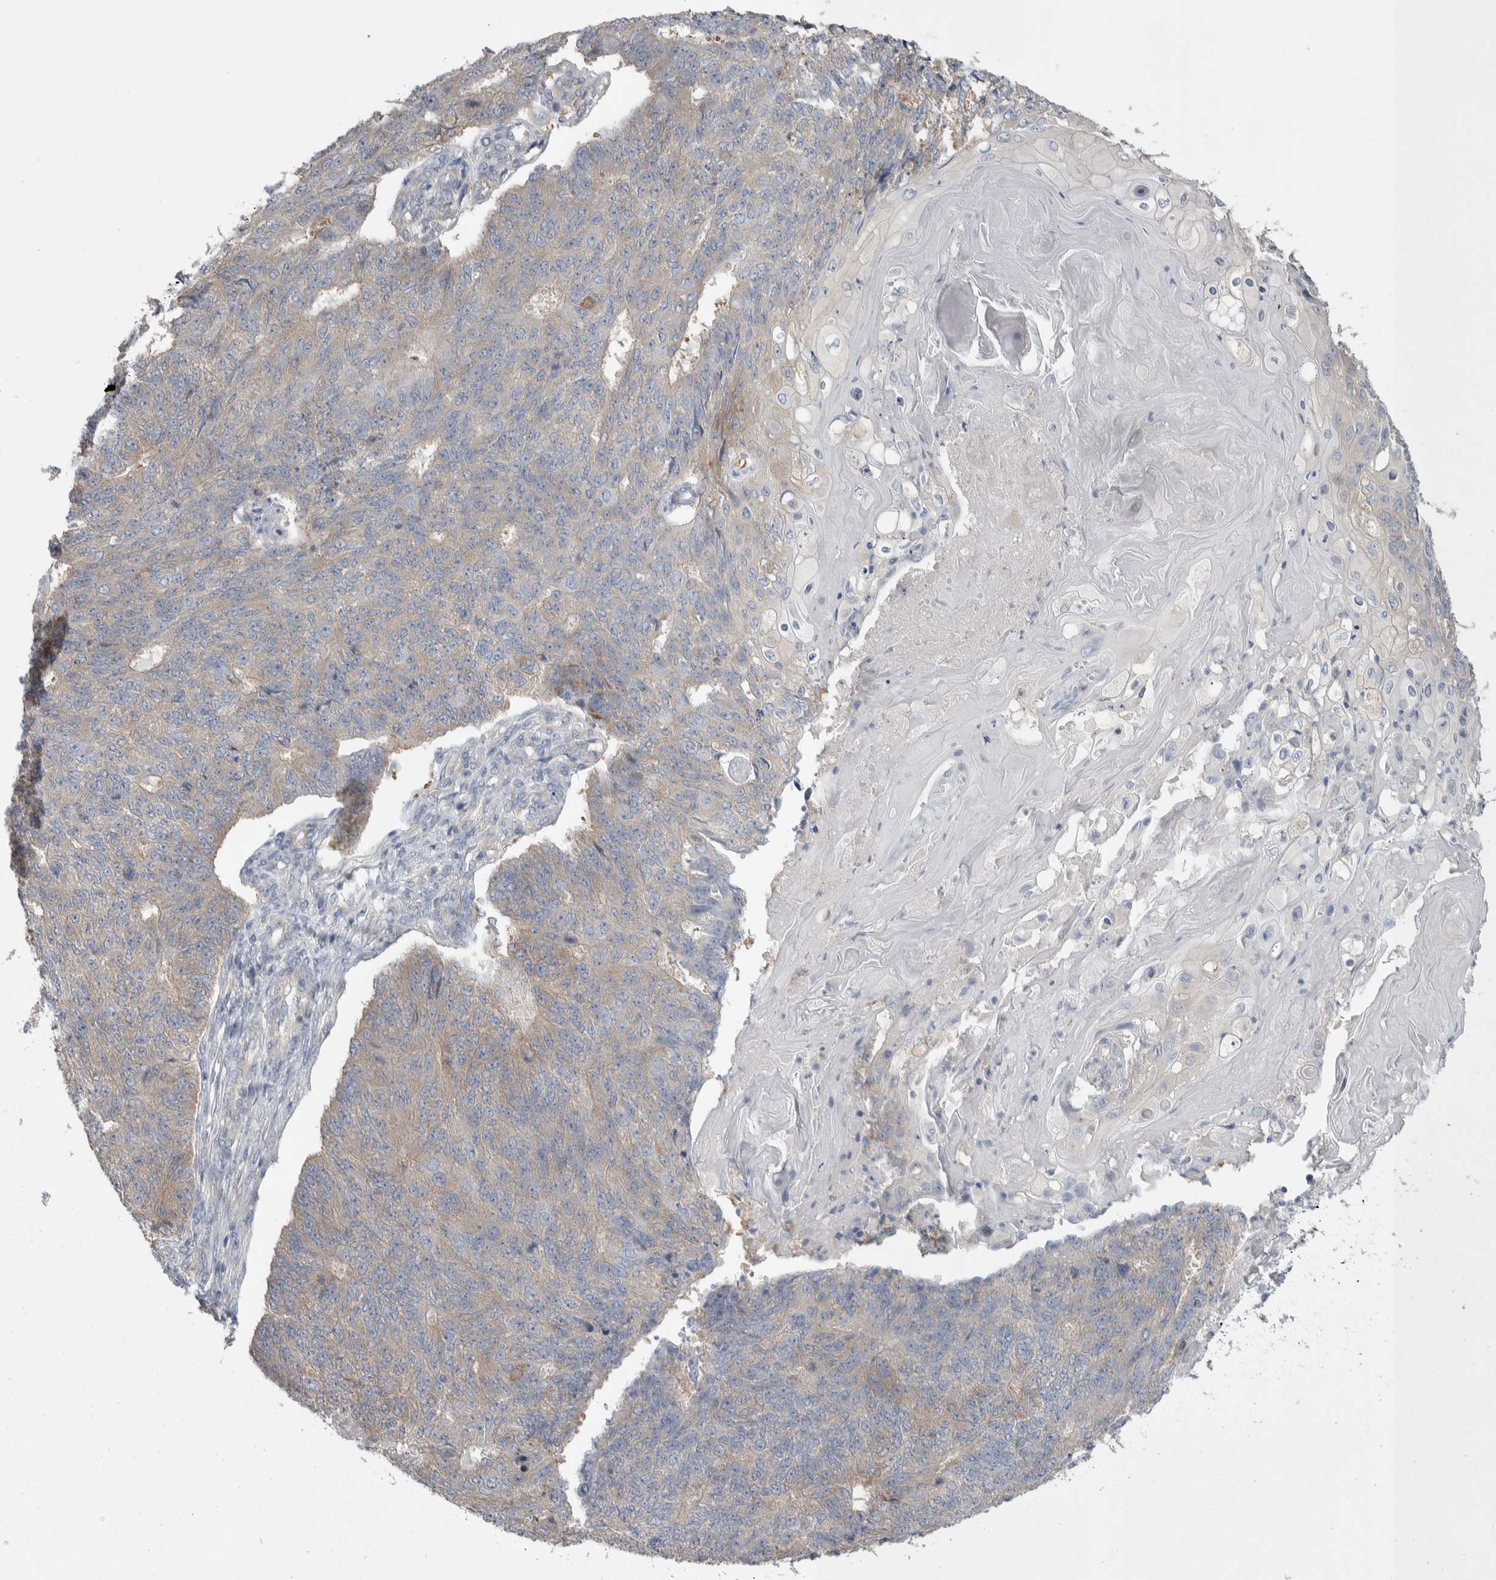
{"staining": {"intensity": "weak", "quantity": "<25%", "location": "cytoplasmic/membranous"}, "tissue": "endometrial cancer", "cell_type": "Tumor cells", "image_type": "cancer", "snomed": [{"axis": "morphology", "description": "Adenocarcinoma, NOS"}, {"axis": "topography", "description": "Endometrium"}], "caption": "DAB (3,3'-diaminobenzidine) immunohistochemical staining of human endometrial cancer reveals no significant staining in tumor cells. The staining was performed using DAB to visualize the protein expression in brown, while the nuclei were stained in blue with hematoxylin (Magnification: 20x).", "gene": "GPHN", "patient": {"sex": "female", "age": 32}}